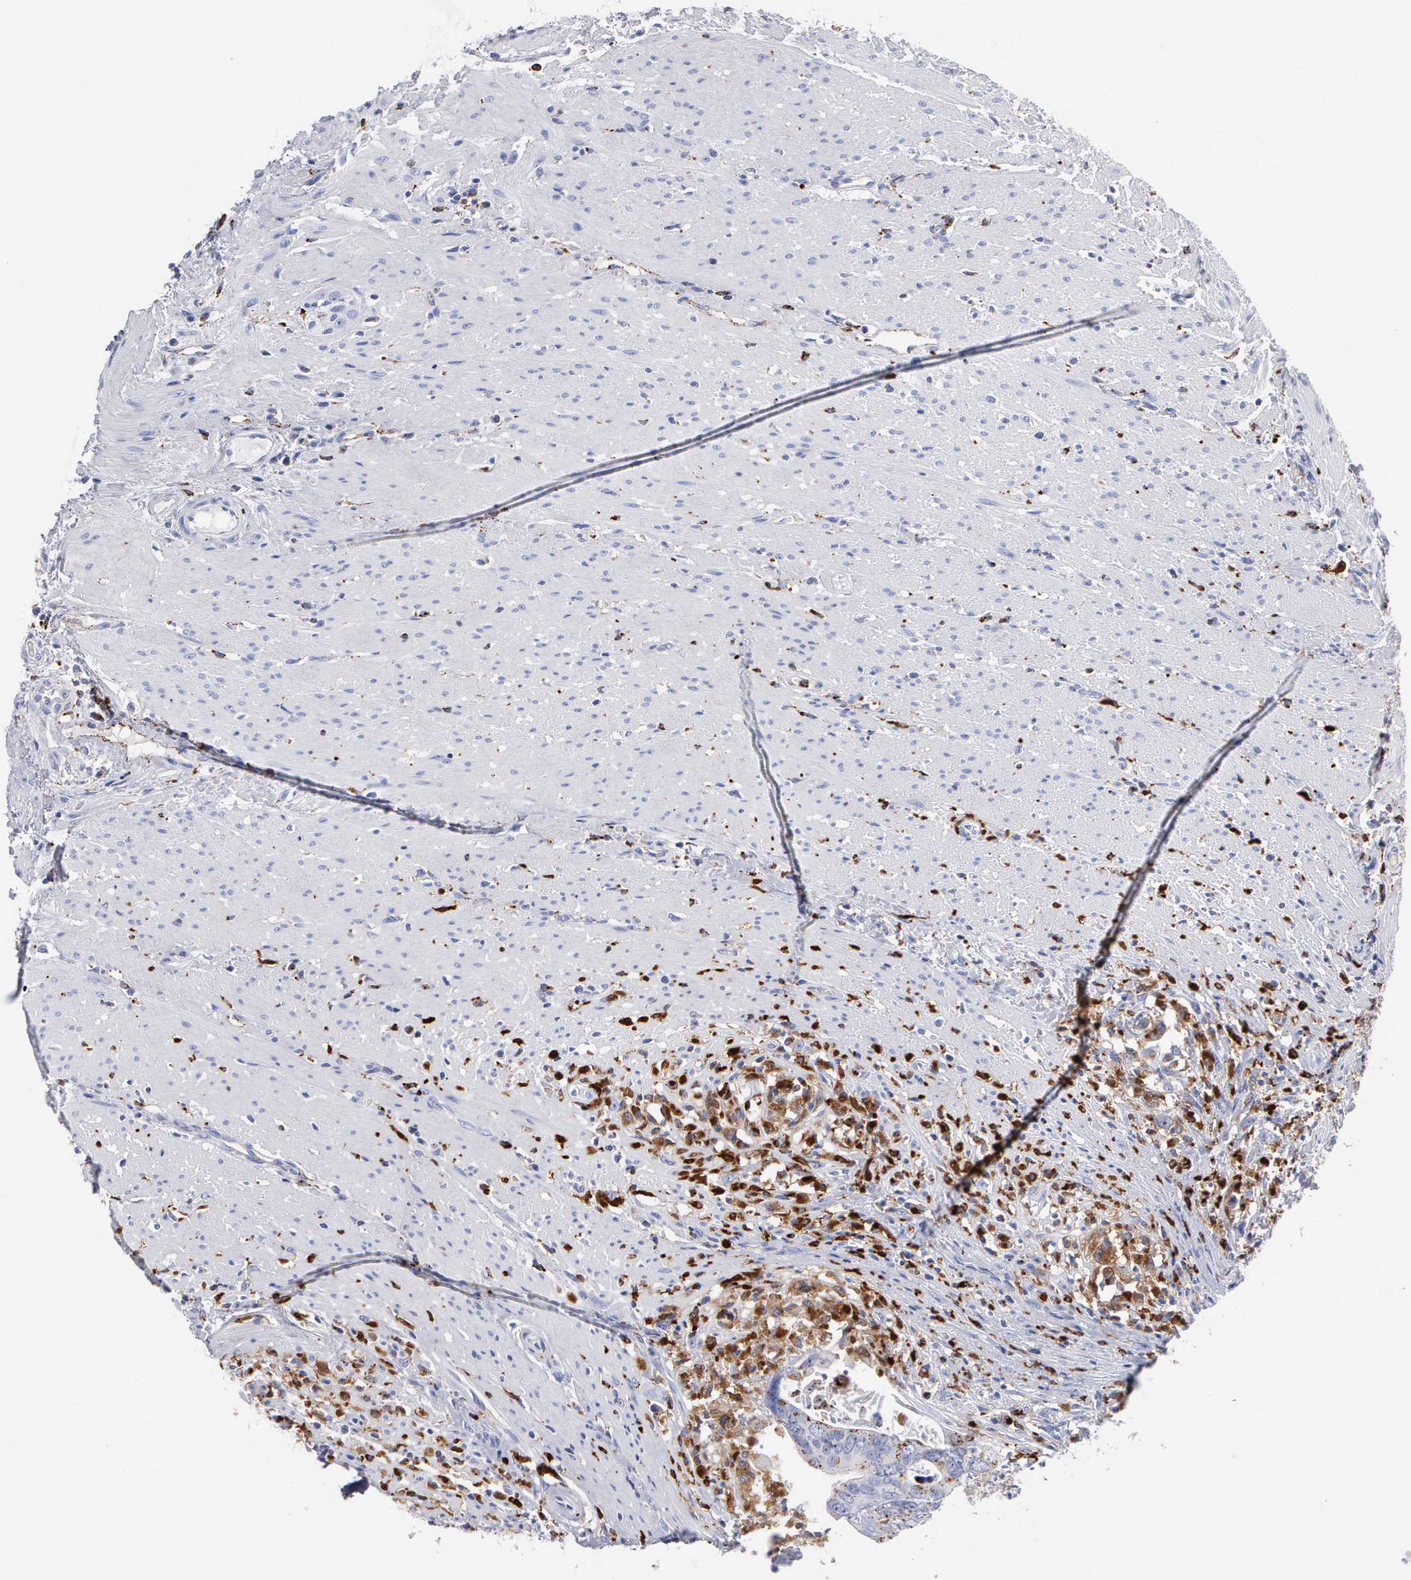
{"staining": {"intensity": "moderate", "quantity": "25%-75%", "location": "cytoplasmic/membranous"}, "tissue": "colorectal cancer", "cell_type": "Tumor cells", "image_type": "cancer", "snomed": [{"axis": "morphology", "description": "Adenocarcinoma, NOS"}, {"axis": "topography", "description": "Rectum"}], "caption": "This is a photomicrograph of immunohistochemistry staining of colorectal cancer, which shows moderate positivity in the cytoplasmic/membranous of tumor cells.", "gene": "CTSH", "patient": {"sex": "male", "age": 53}}